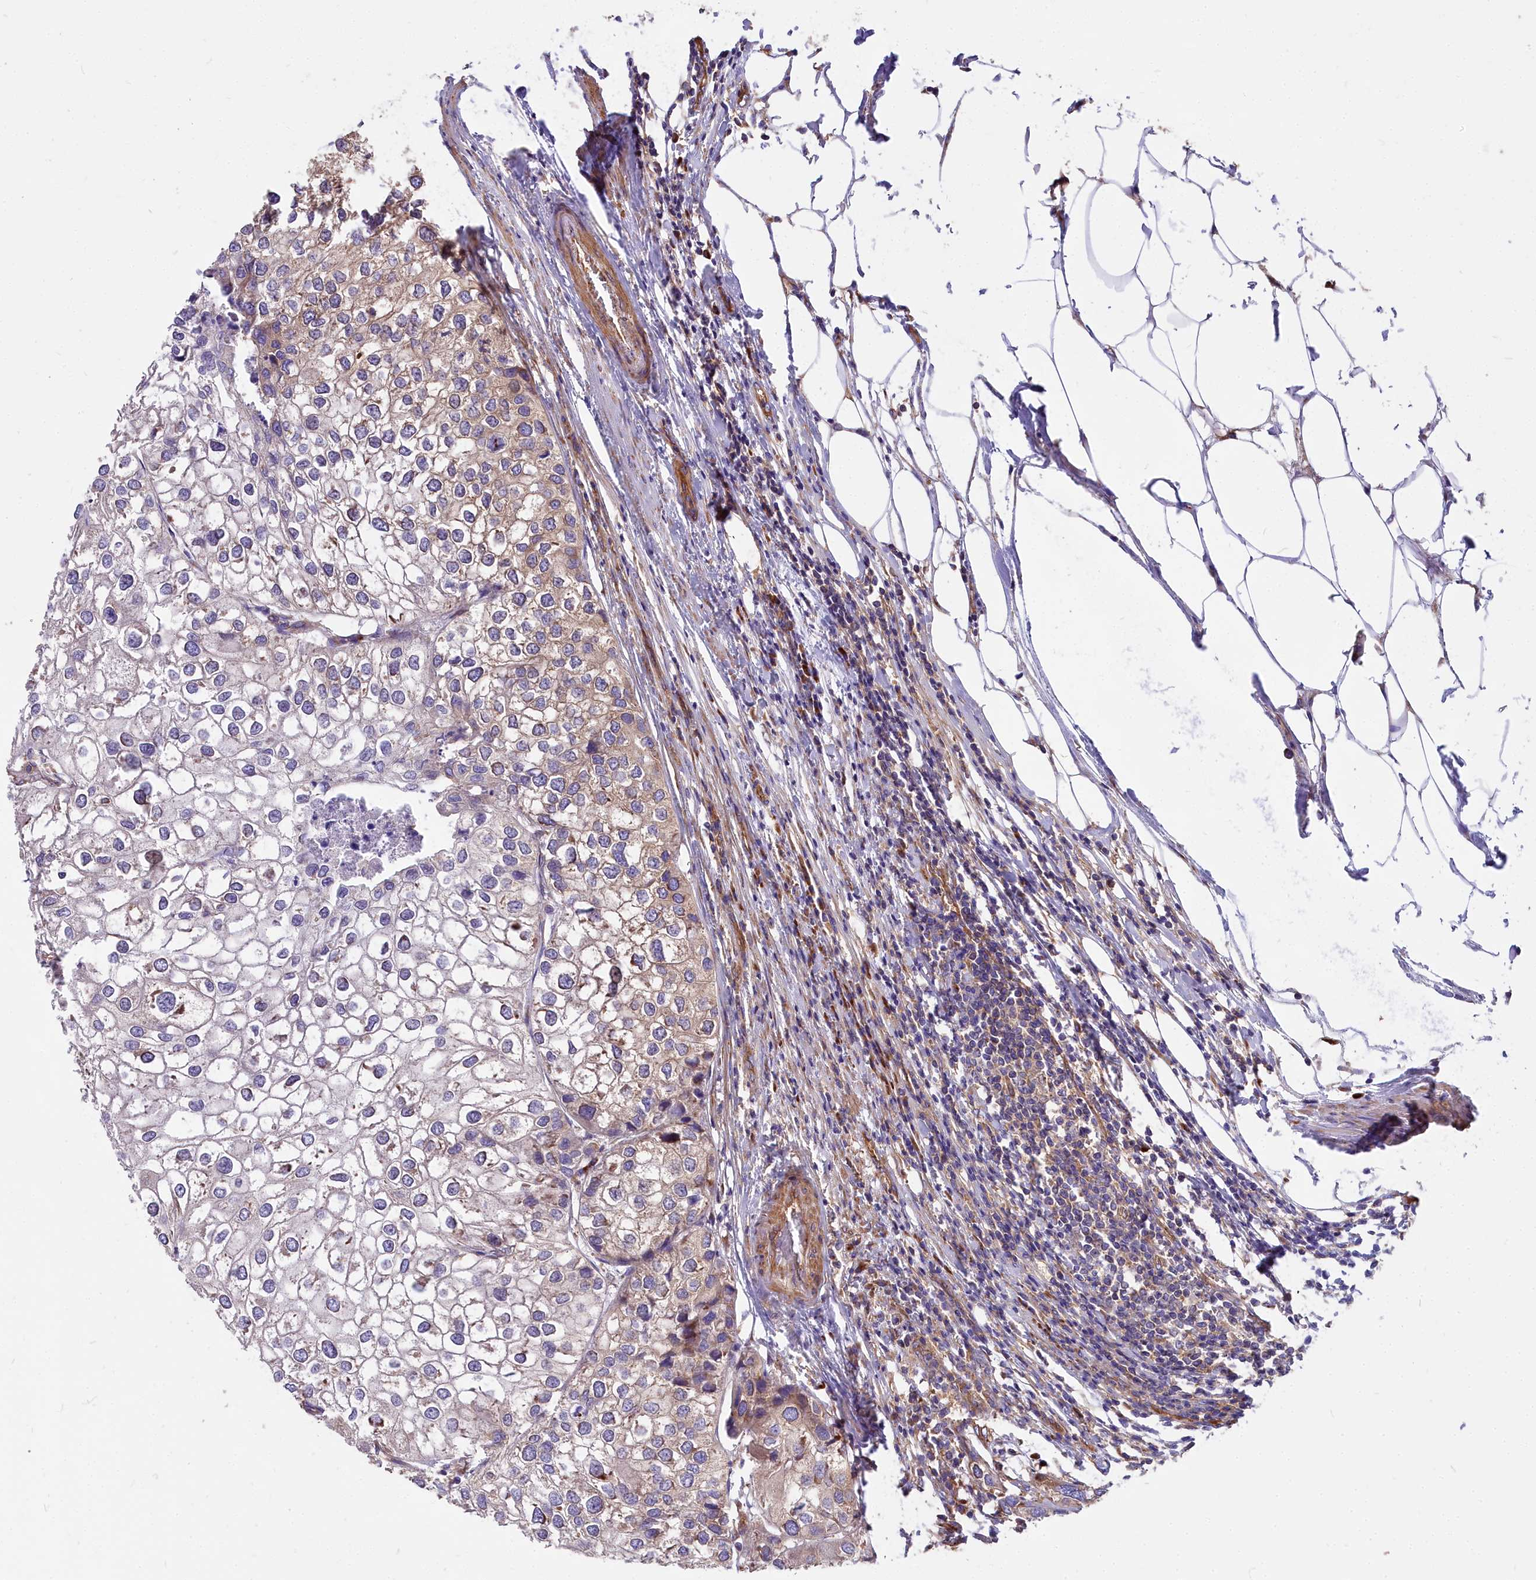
{"staining": {"intensity": "weak", "quantity": "<25%", "location": "cytoplasmic/membranous"}, "tissue": "urothelial cancer", "cell_type": "Tumor cells", "image_type": "cancer", "snomed": [{"axis": "morphology", "description": "Urothelial carcinoma, High grade"}, {"axis": "topography", "description": "Urinary bladder"}], "caption": "Photomicrograph shows no significant protein staining in tumor cells of urothelial cancer.", "gene": "DCTN3", "patient": {"sex": "male", "age": 64}}